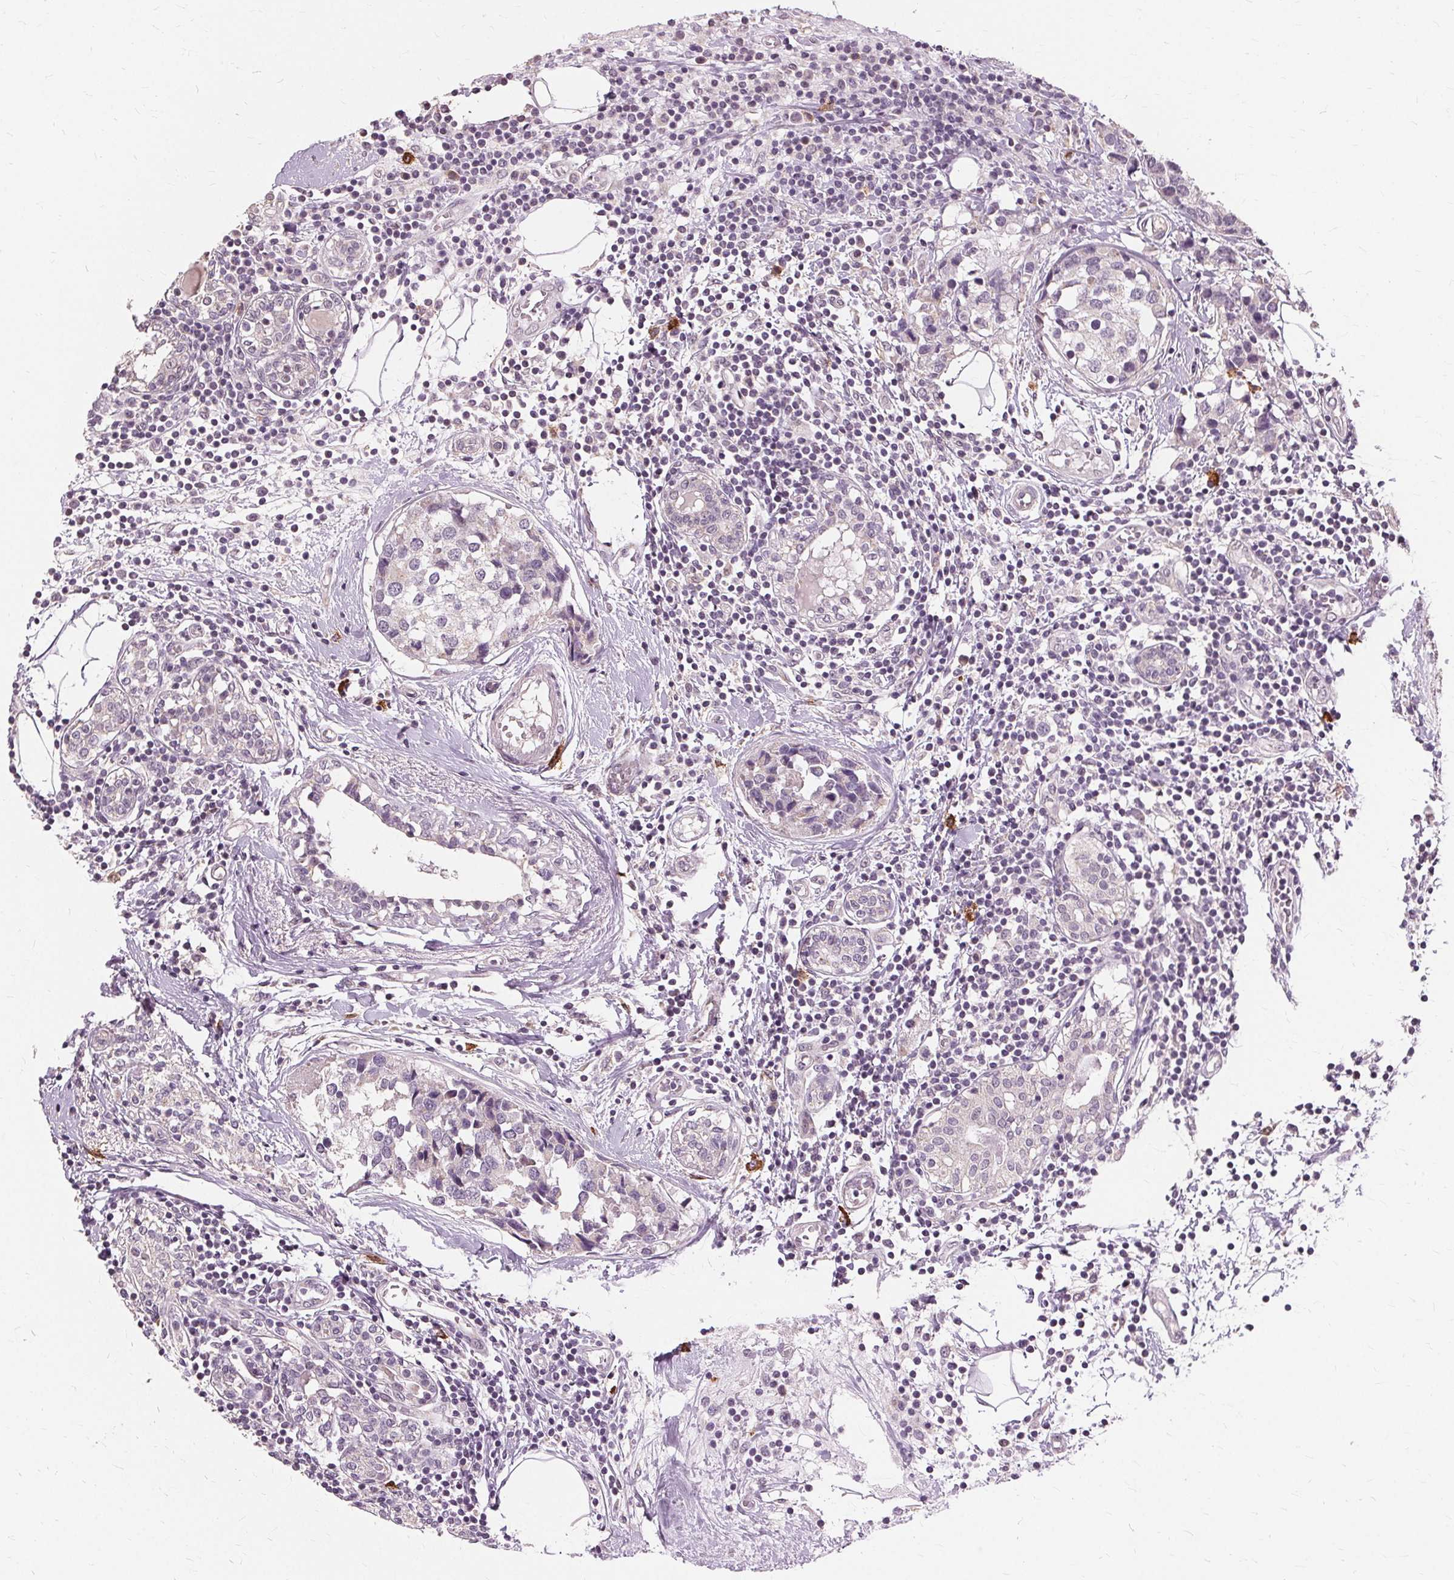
{"staining": {"intensity": "negative", "quantity": "none", "location": "none"}, "tissue": "breast cancer", "cell_type": "Tumor cells", "image_type": "cancer", "snomed": [{"axis": "morphology", "description": "Lobular carcinoma"}, {"axis": "topography", "description": "Breast"}], "caption": "Lobular carcinoma (breast) was stained to show a protein in brown. There is no significant positivity in tumor cells.", "gene": "SIGLEC6", "patient": {"sex": "female", "age": 59}}